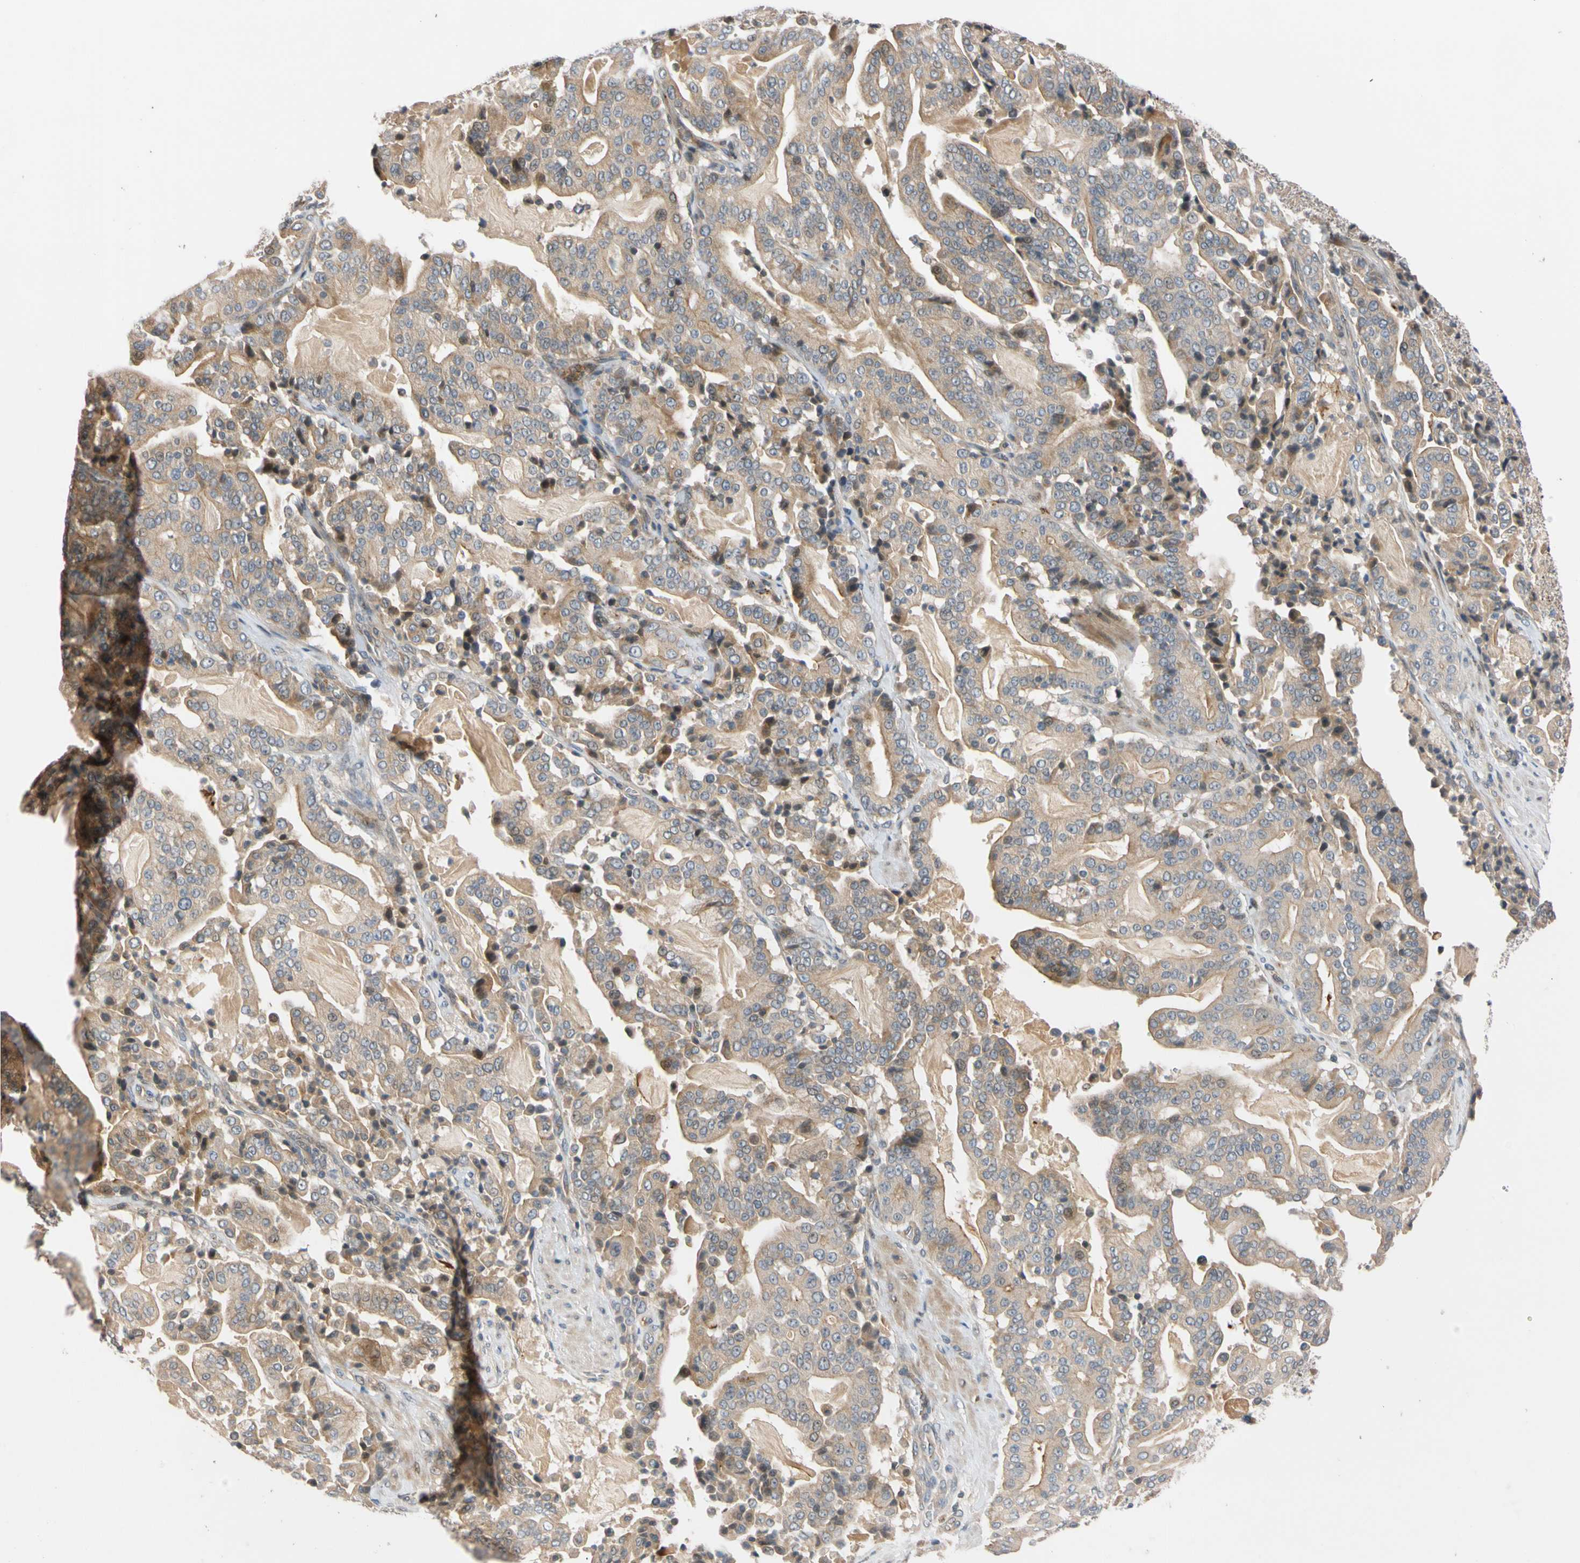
{"staining": {"intensity": "weak", "quantity": ">75%", "location": "cytoplasmic/membranous"}, "tissue": "pancreatic cancer", "cell_type": "Tumor cells", "image_type": "cancer", "snomed": [{"axis": "morphology", "description": "Adenocarcinoma, NOS"}, {"axis": "topography", "description": "Pancreas"}], "caption": "Protein staining shows weak cytoplasmic/membranous positivity in approximately >75% of tumor cells in pancreatic cancer (adenocarcinoma).", "gene": "CNST", "patient": {"sex": "male", "age": 63}}